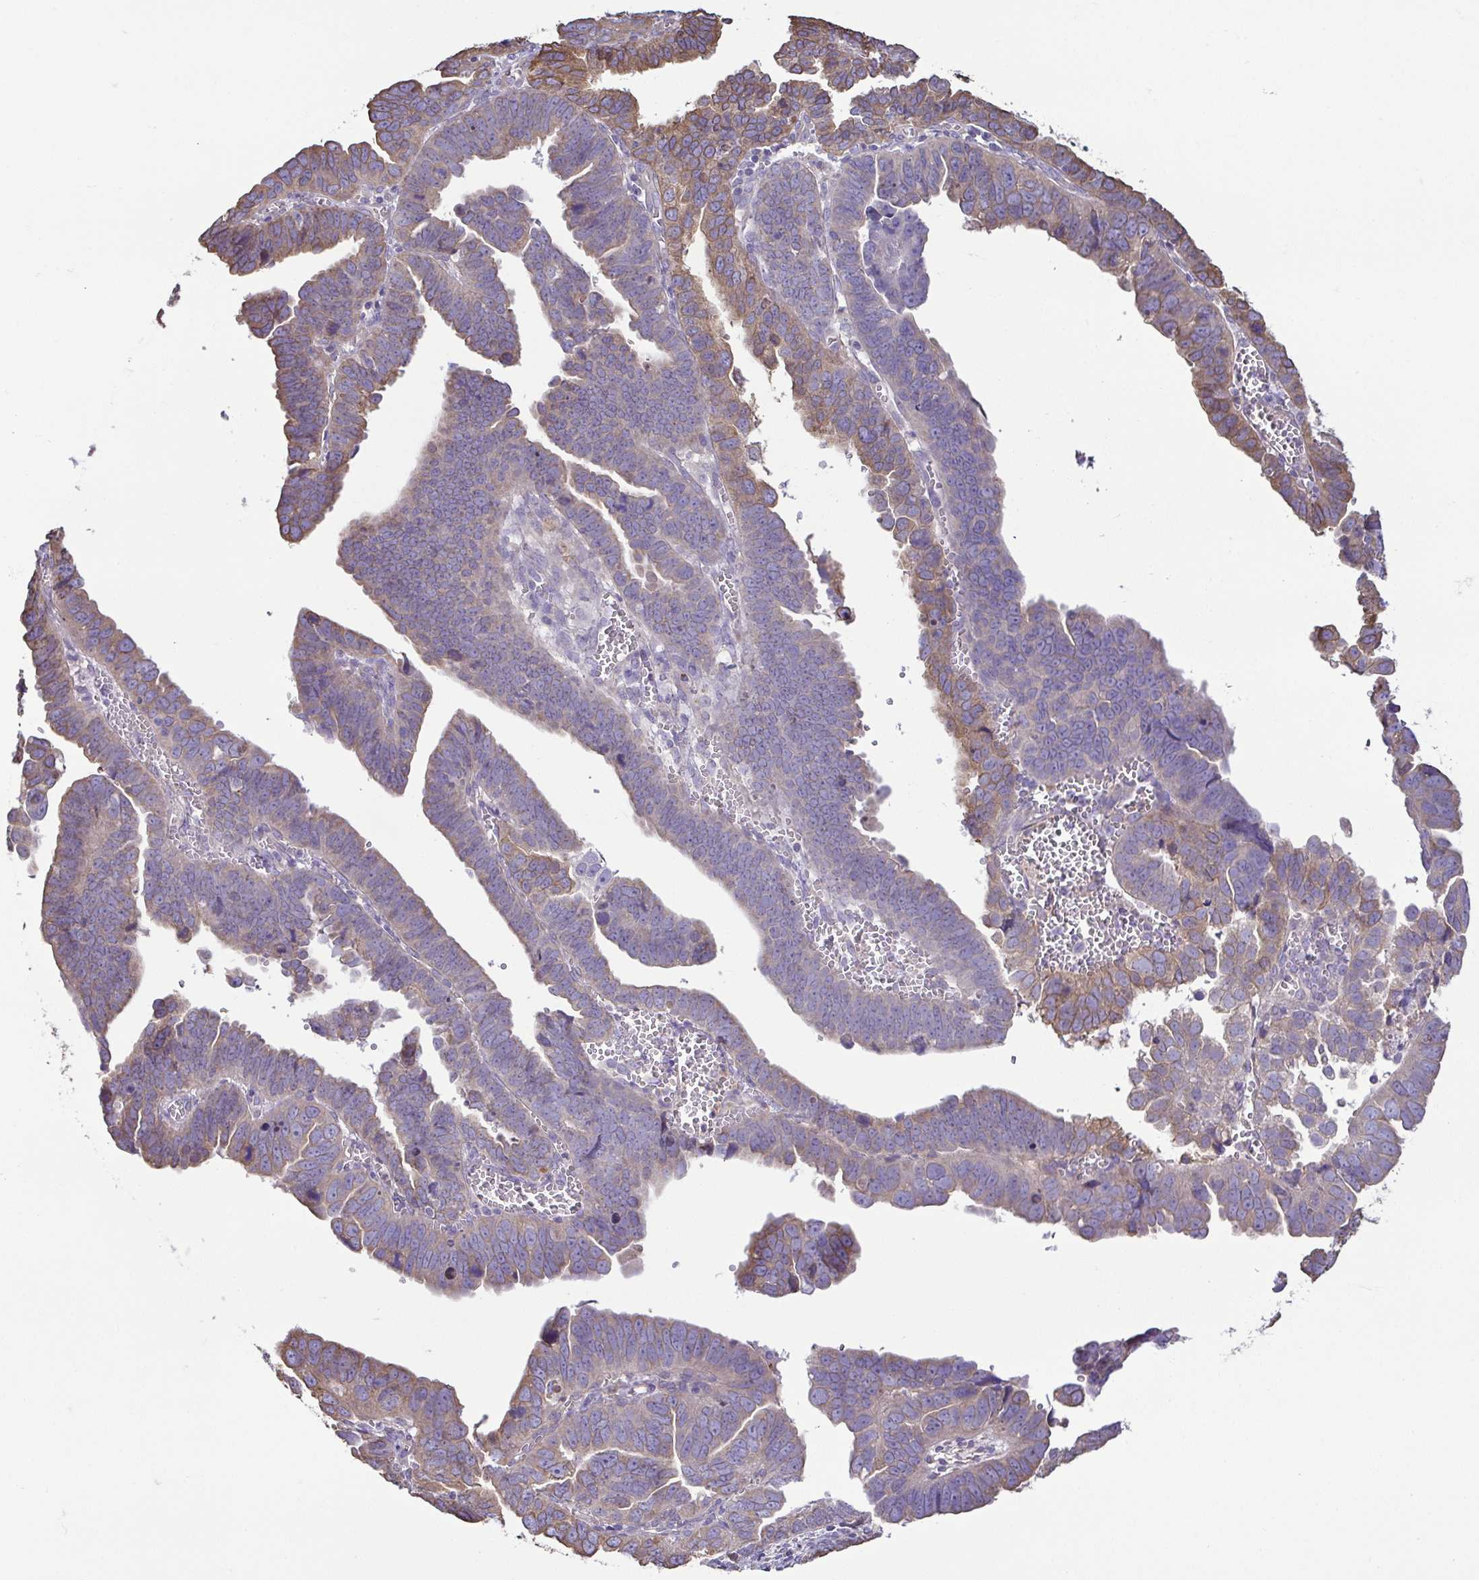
{"staining": {"intensity": "weak", "quantity": "25%-75%", "location": "cytoplasmic/membranous"}, "tissue": "endometrial cancer", "cell_type": "Tumor cells", "image_type": "cancer", "snomed": [{"axis": "morphology", "description": "Adenocarcinoma, NOS"}, {"axis": "topography", "description": "Endometrium"}], "caption": "Immunohistochemistry (IHC) photomicrograph of endometrial adenocarcinoma stained for a protein (brown), which demonstrates low levels of weak cytoplasmic/membranous staining in about 25%-75% of tumor cells.", "gene": "MYL10", "patient": {"sex": "female", "age": 75}}